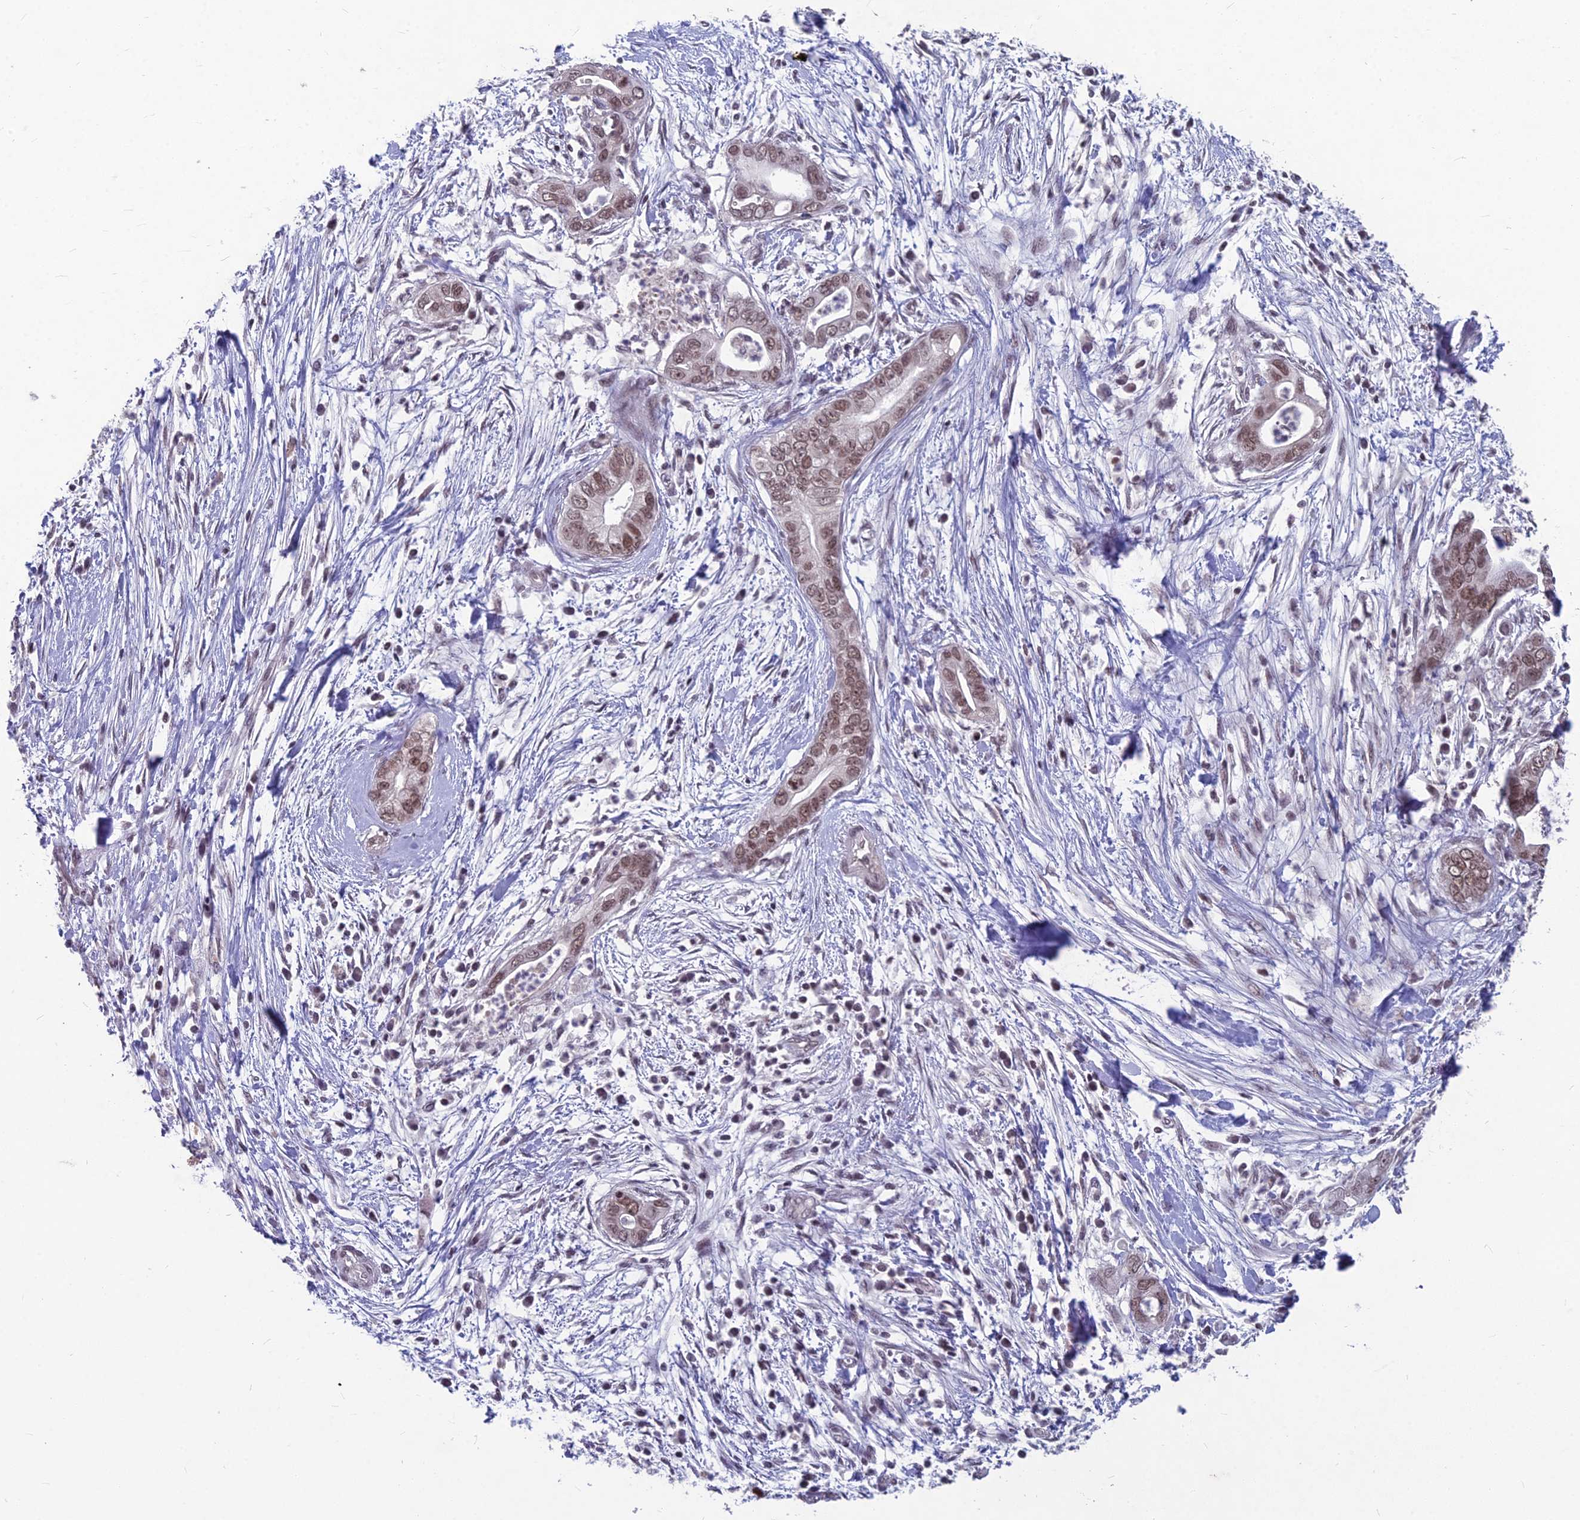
{"staining": {"intensity": "moderate", "quantity": ">75%", "location": "nuclear"}, "tissue": "pancreatic cancer", "cell_type": "Tumor cells", "image_type": "cancer", "snomed": [{"axis": "morphology", "description": "Adenocarcinoma, NOS"}, {"axis": "topography", "description": "Pancreas"}], "caption": "Immunohistochemical staining of human pancreatic cancer reveals moderate nuclear protein staining in approximately >75% of tumor cells.", "gene": "KAT7", "patient": {"sex": "male", "age": 75}}